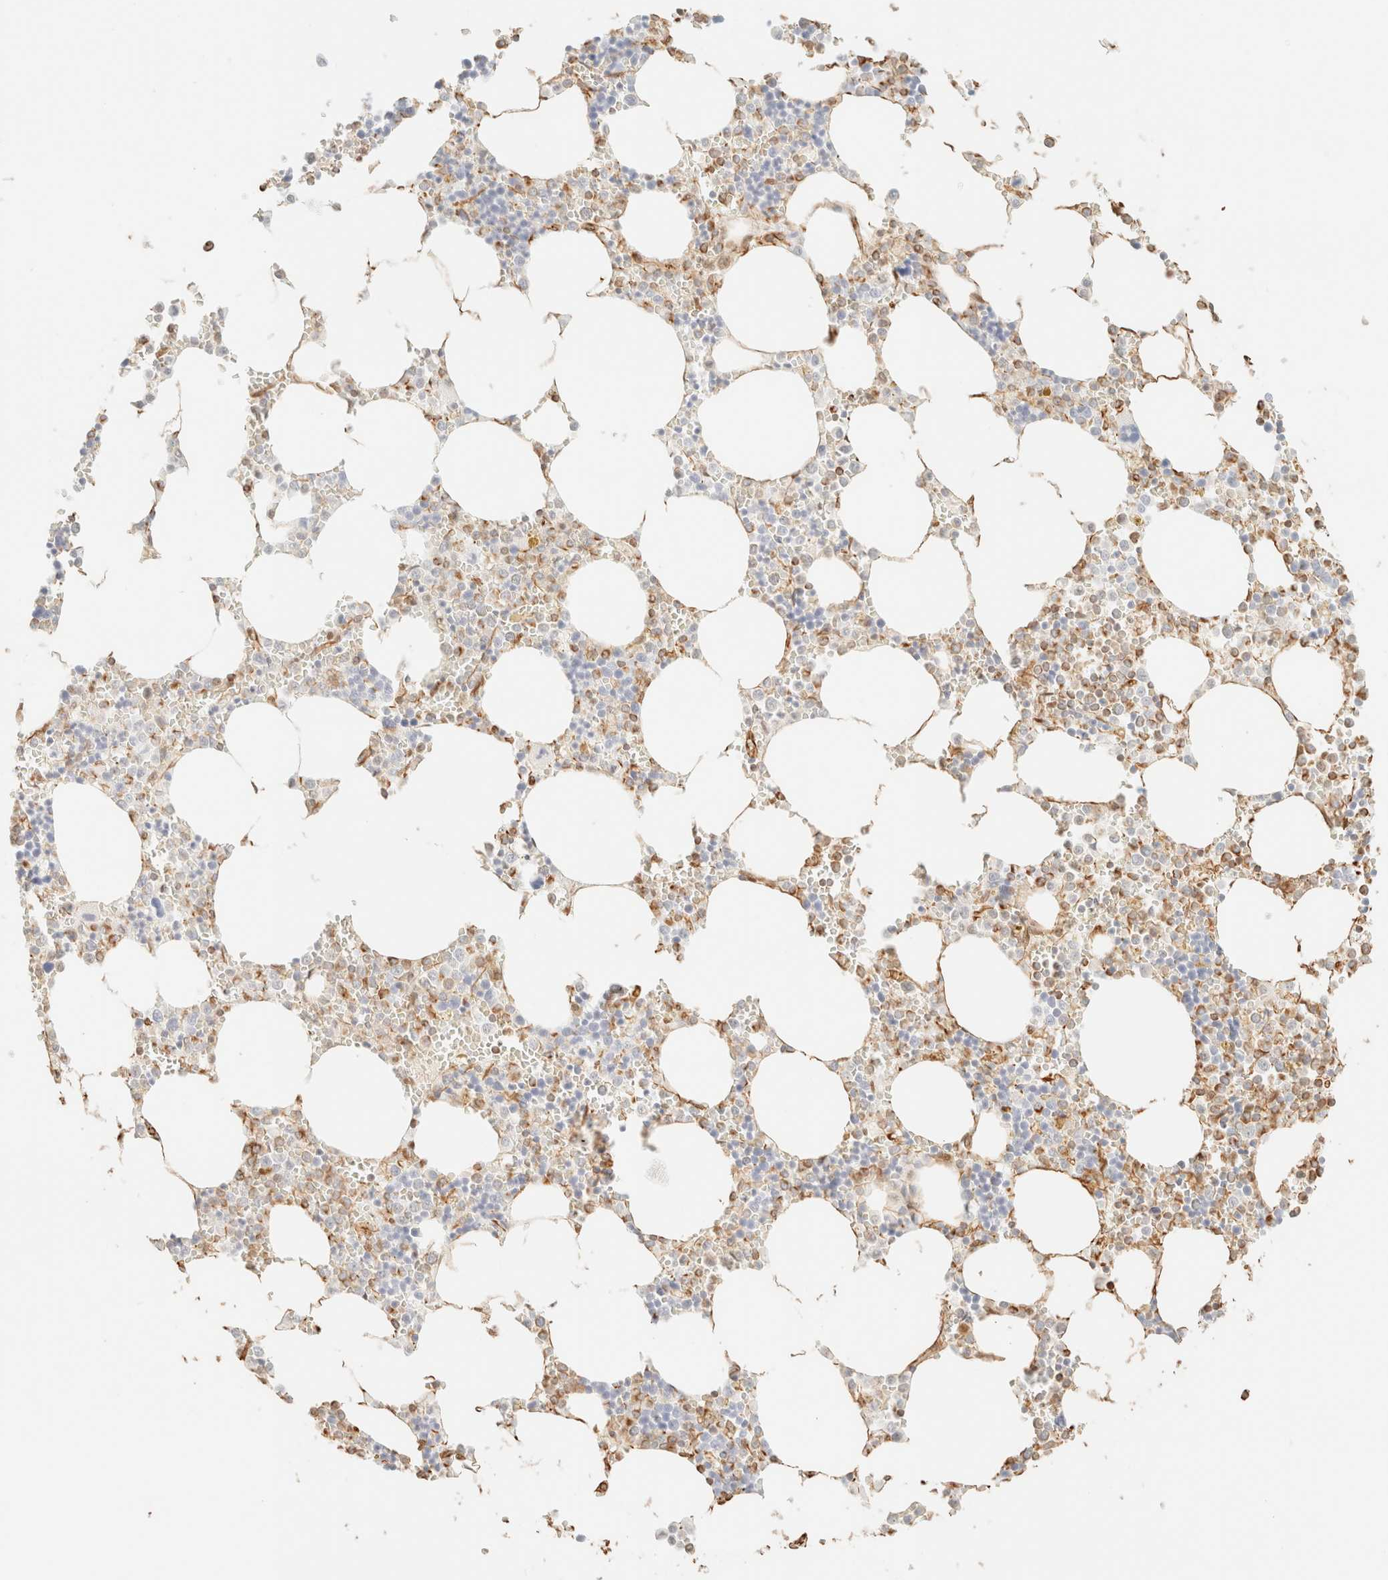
{"staining": {"intensity": "weak", "quantity": "25%-75%", "location": "cytoplasmic/membranous,nuclear"}, "tissue": "bone marrow", "cell_type": "Hematopoietic cells", "image_type": "normal", "snomed": [{"axis": "morphology", "description": "Normal tissue, NOS"}, {"axis": "topography", "description": "Bone marrow"}], "caption": "Benign bone marrow reveals weak cytoplasmic/membranous,nuclear expression in about 25%-75% of hematopoietic cells.", "gene": "ZSCAN18", "patient": {"sex": "male", "age": 70}}